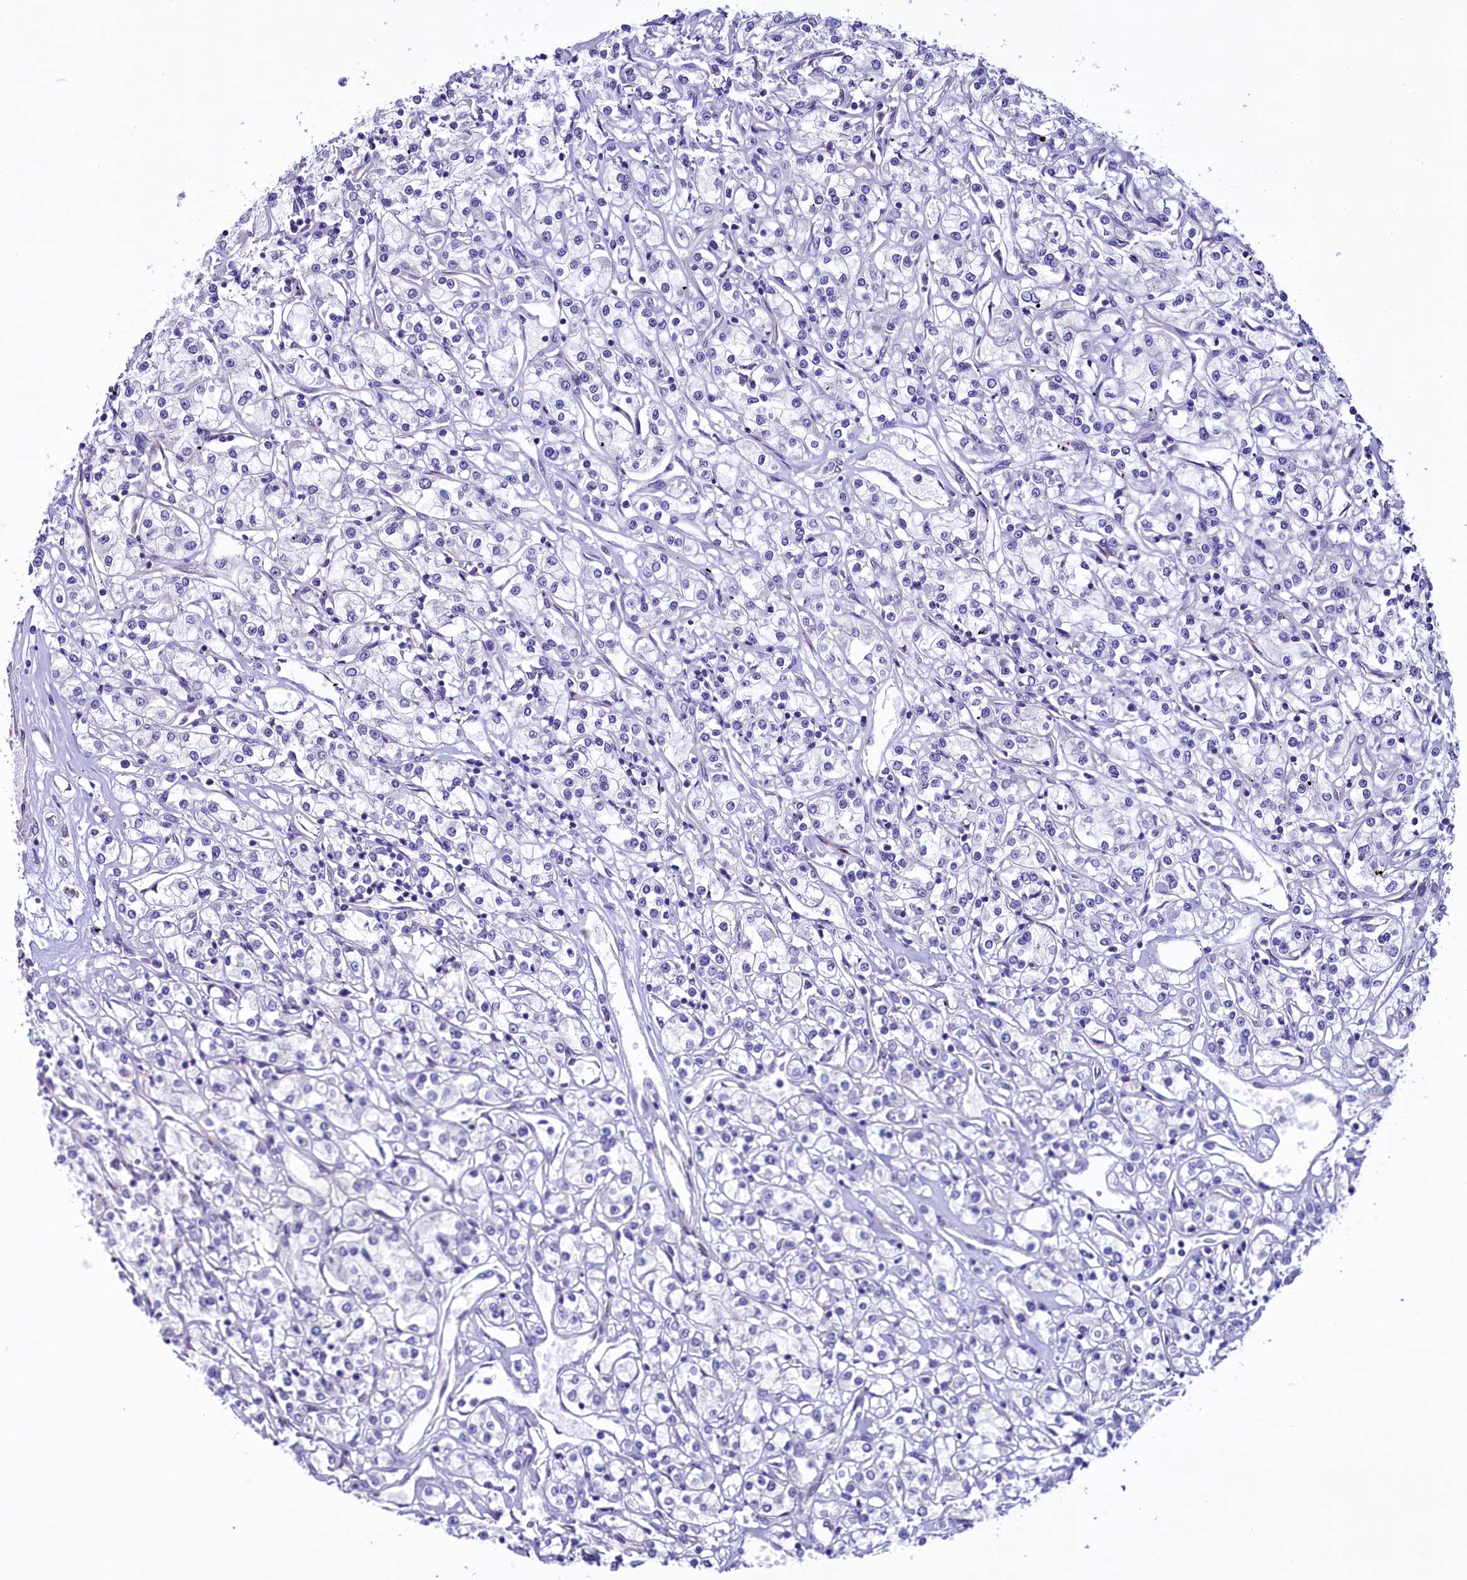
{"staining": {"intensity": "negative", "quantity": "none", "location": "none"}, "tissue": "renal cancer", "cell_type": "Tumor cells", "image_type": "cancer", "snomed": [{"axis": "morphology", "description": "Adenocarcinoma, NOS"}, {"axis": "topography", "description": "Kidney"}], "caption": "Image shows no protein expression in tumor cells of renal cancer (adenocarcinoma) tissue.", "gene": "KRBOX5", "patient": {"sex": "female", "age": 59}}